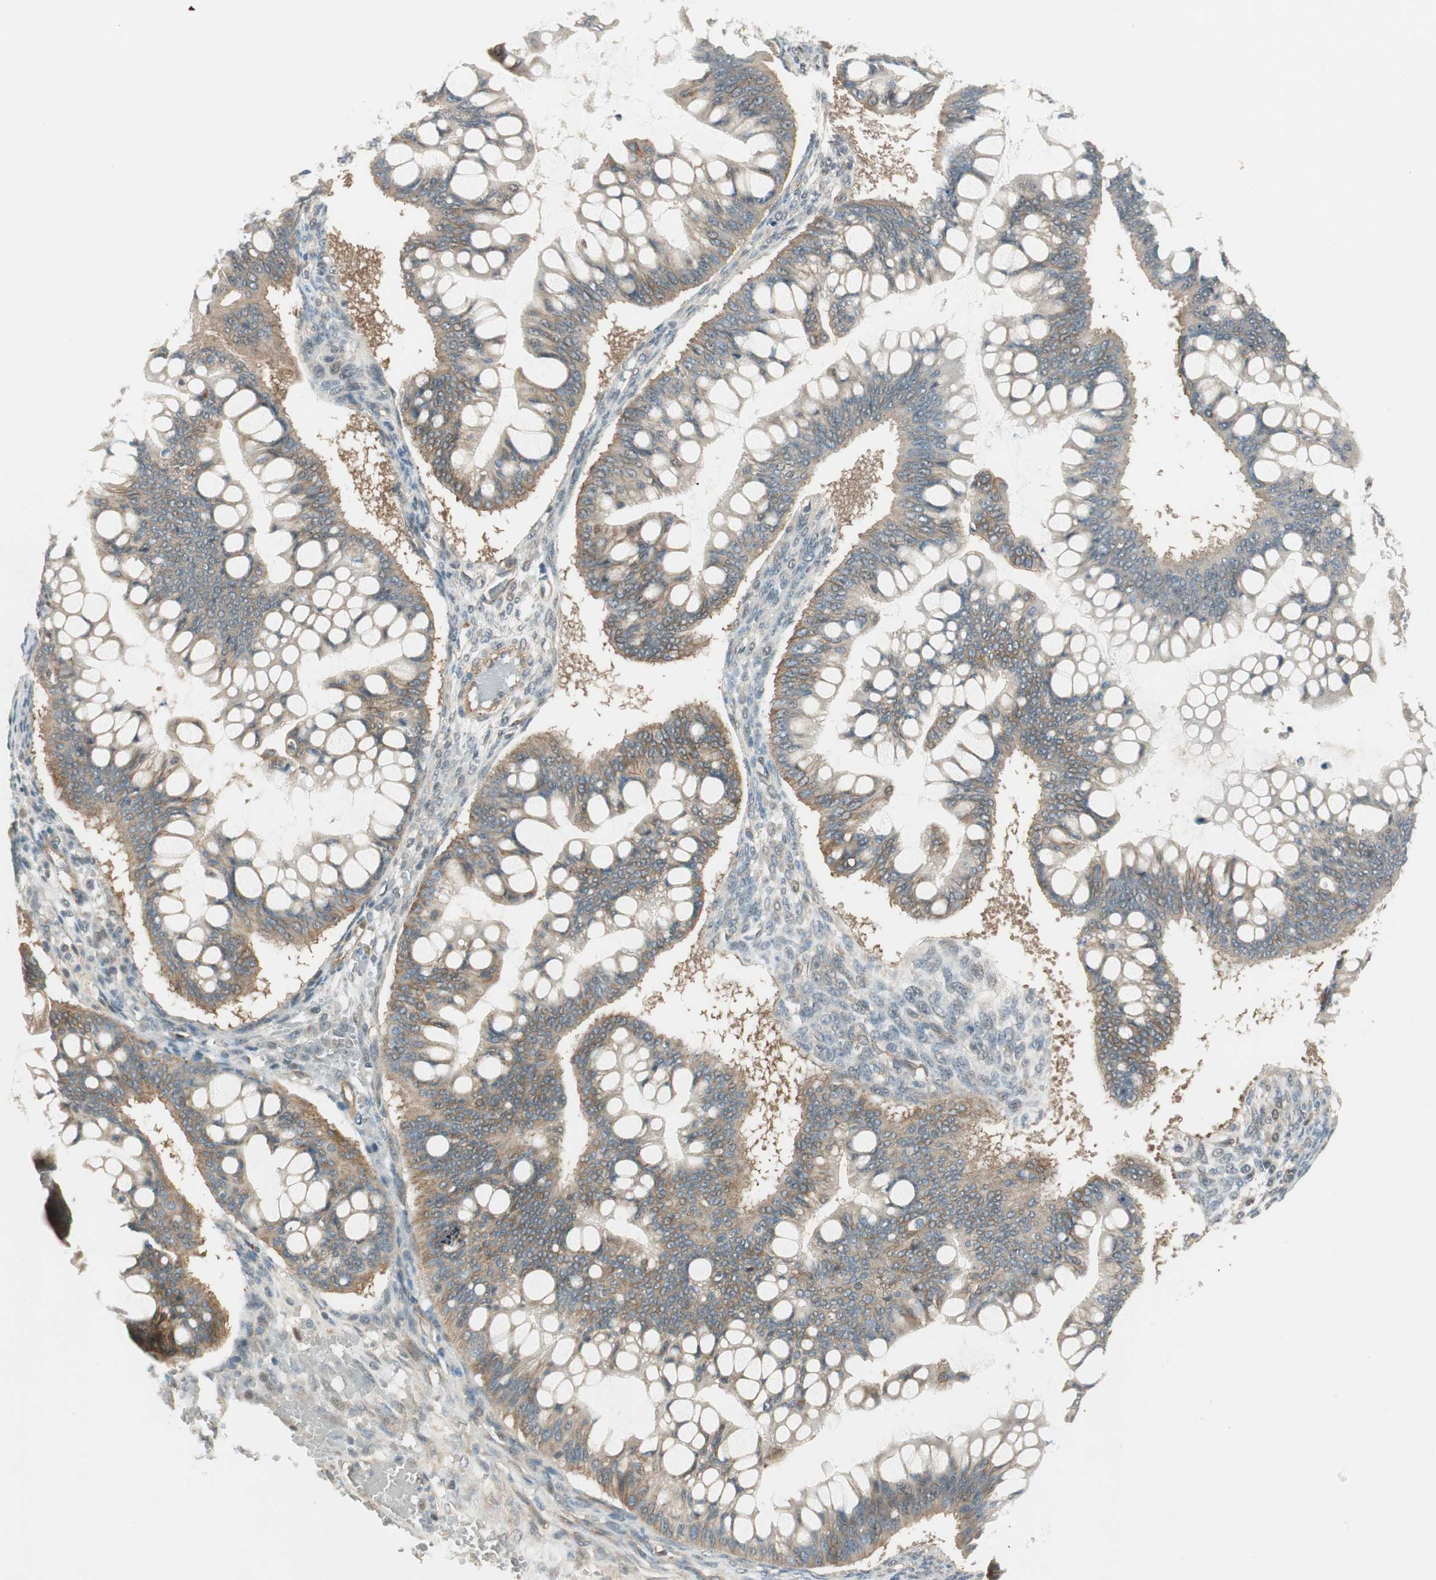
{"staining": {"intensity": "moderate", "quantity": ">75%", "location": "cytoplasmic/membranous"}, "tissue": "ovarian cancer", "cell_type": "Tumor cells", "image_type": "cancer", "snomed": [{"axis": "morphology", "description": "Cystadenocarcinoma, mucinous, NOS"}, {"axis": "topography", "description": "Ovary"}], "caption": "Immunohistochemical staining of human ovarian cancer (mucinous cystadenocarcinoma) shows medium levels of moderate cytoplasmic/membranous protein staining in approximately >75% of tumor cells.", "gene": "PSMD8", "patient": {"sex": "female", "age": 73}}